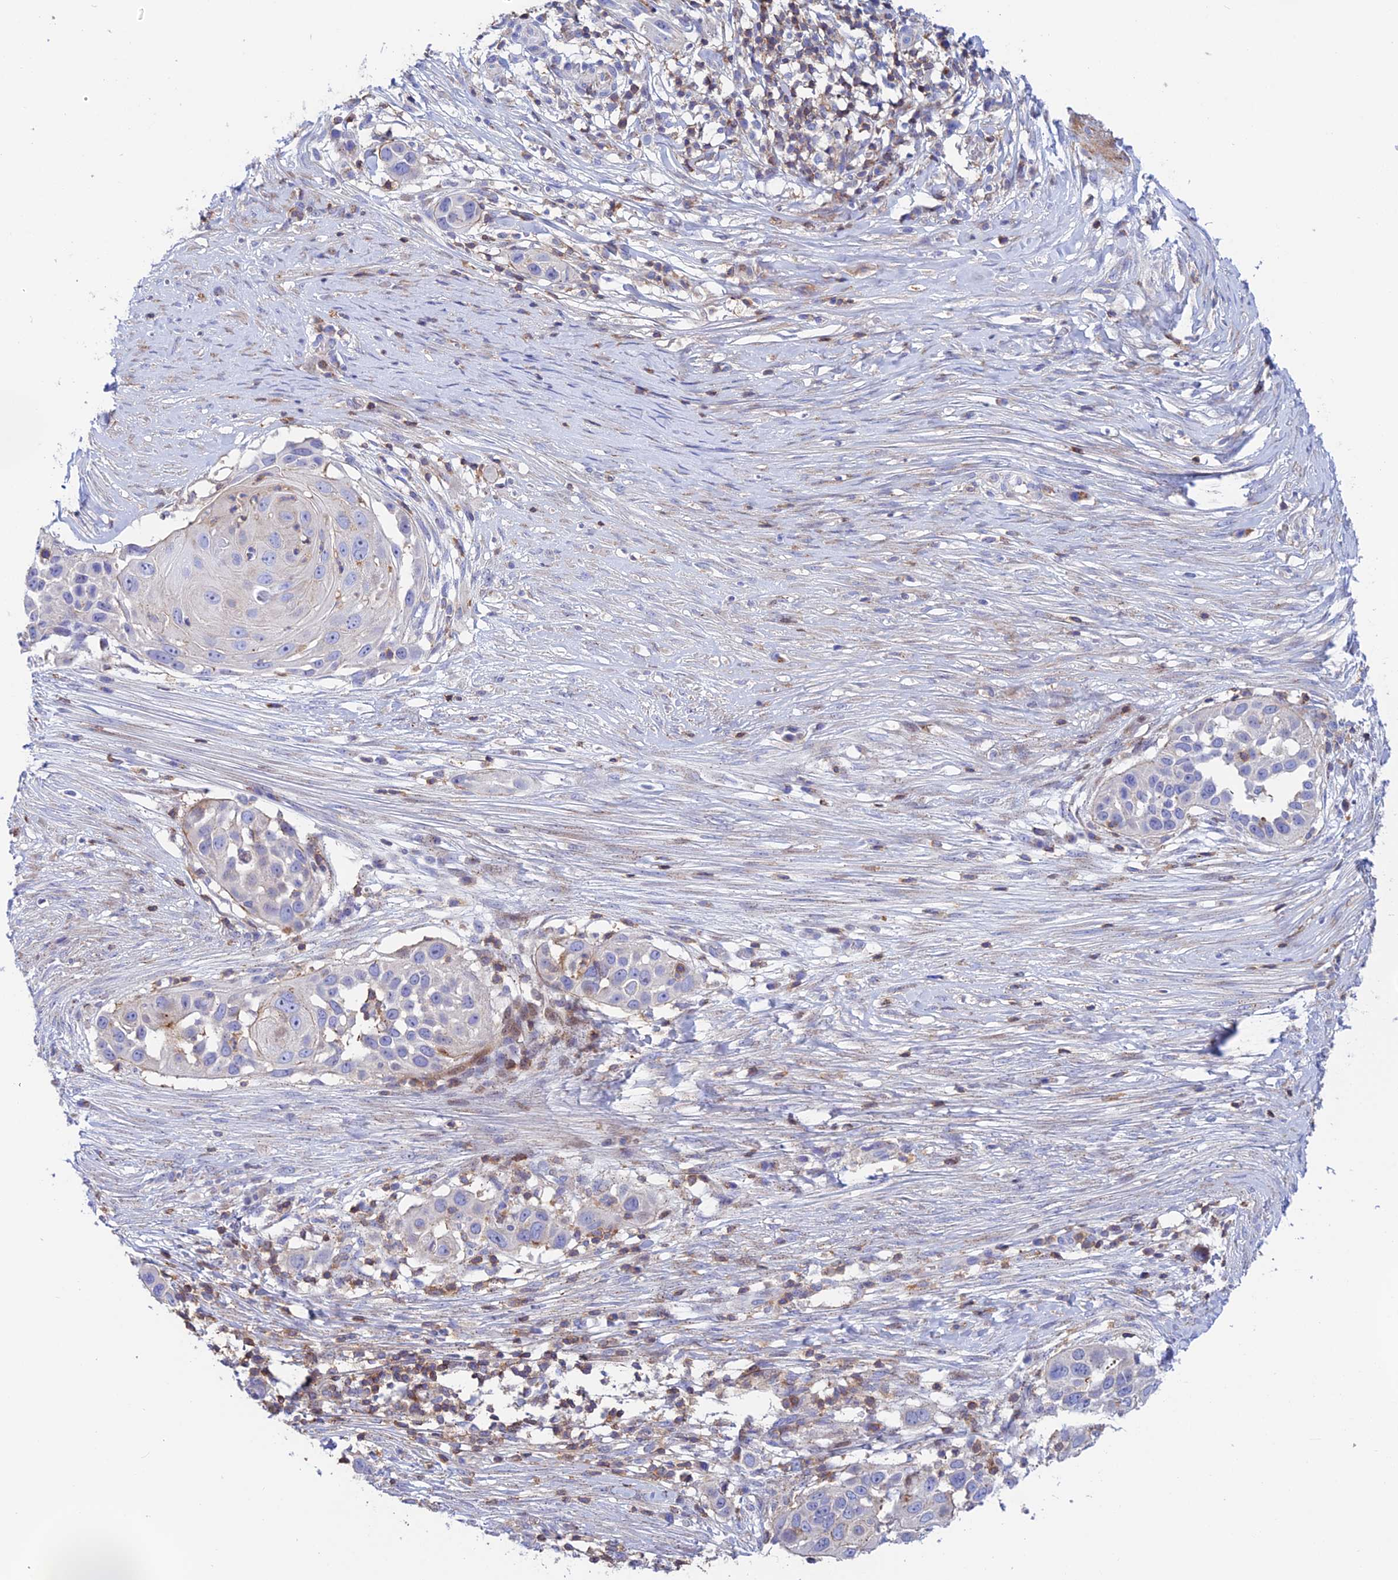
{"staining": {"intensity": "negative", "quantity": "none", "location": "none"}, "tissue": "skin cancer", "cell_type": "Tumor cells", "image_type": "cancer", "snomed": [{"axis": "morphology", "description": "Squamous cell carcinoma, NOS"}, {"axis": "topography", "description": "Skin"}], "caption": "Skin cancer (squamous cell carcinoma) was stained to show a protein in brown. There is no significant staining in tumor cells.", "gene": "PRIM1", "patient": {"sex": "female", "age": 44}}